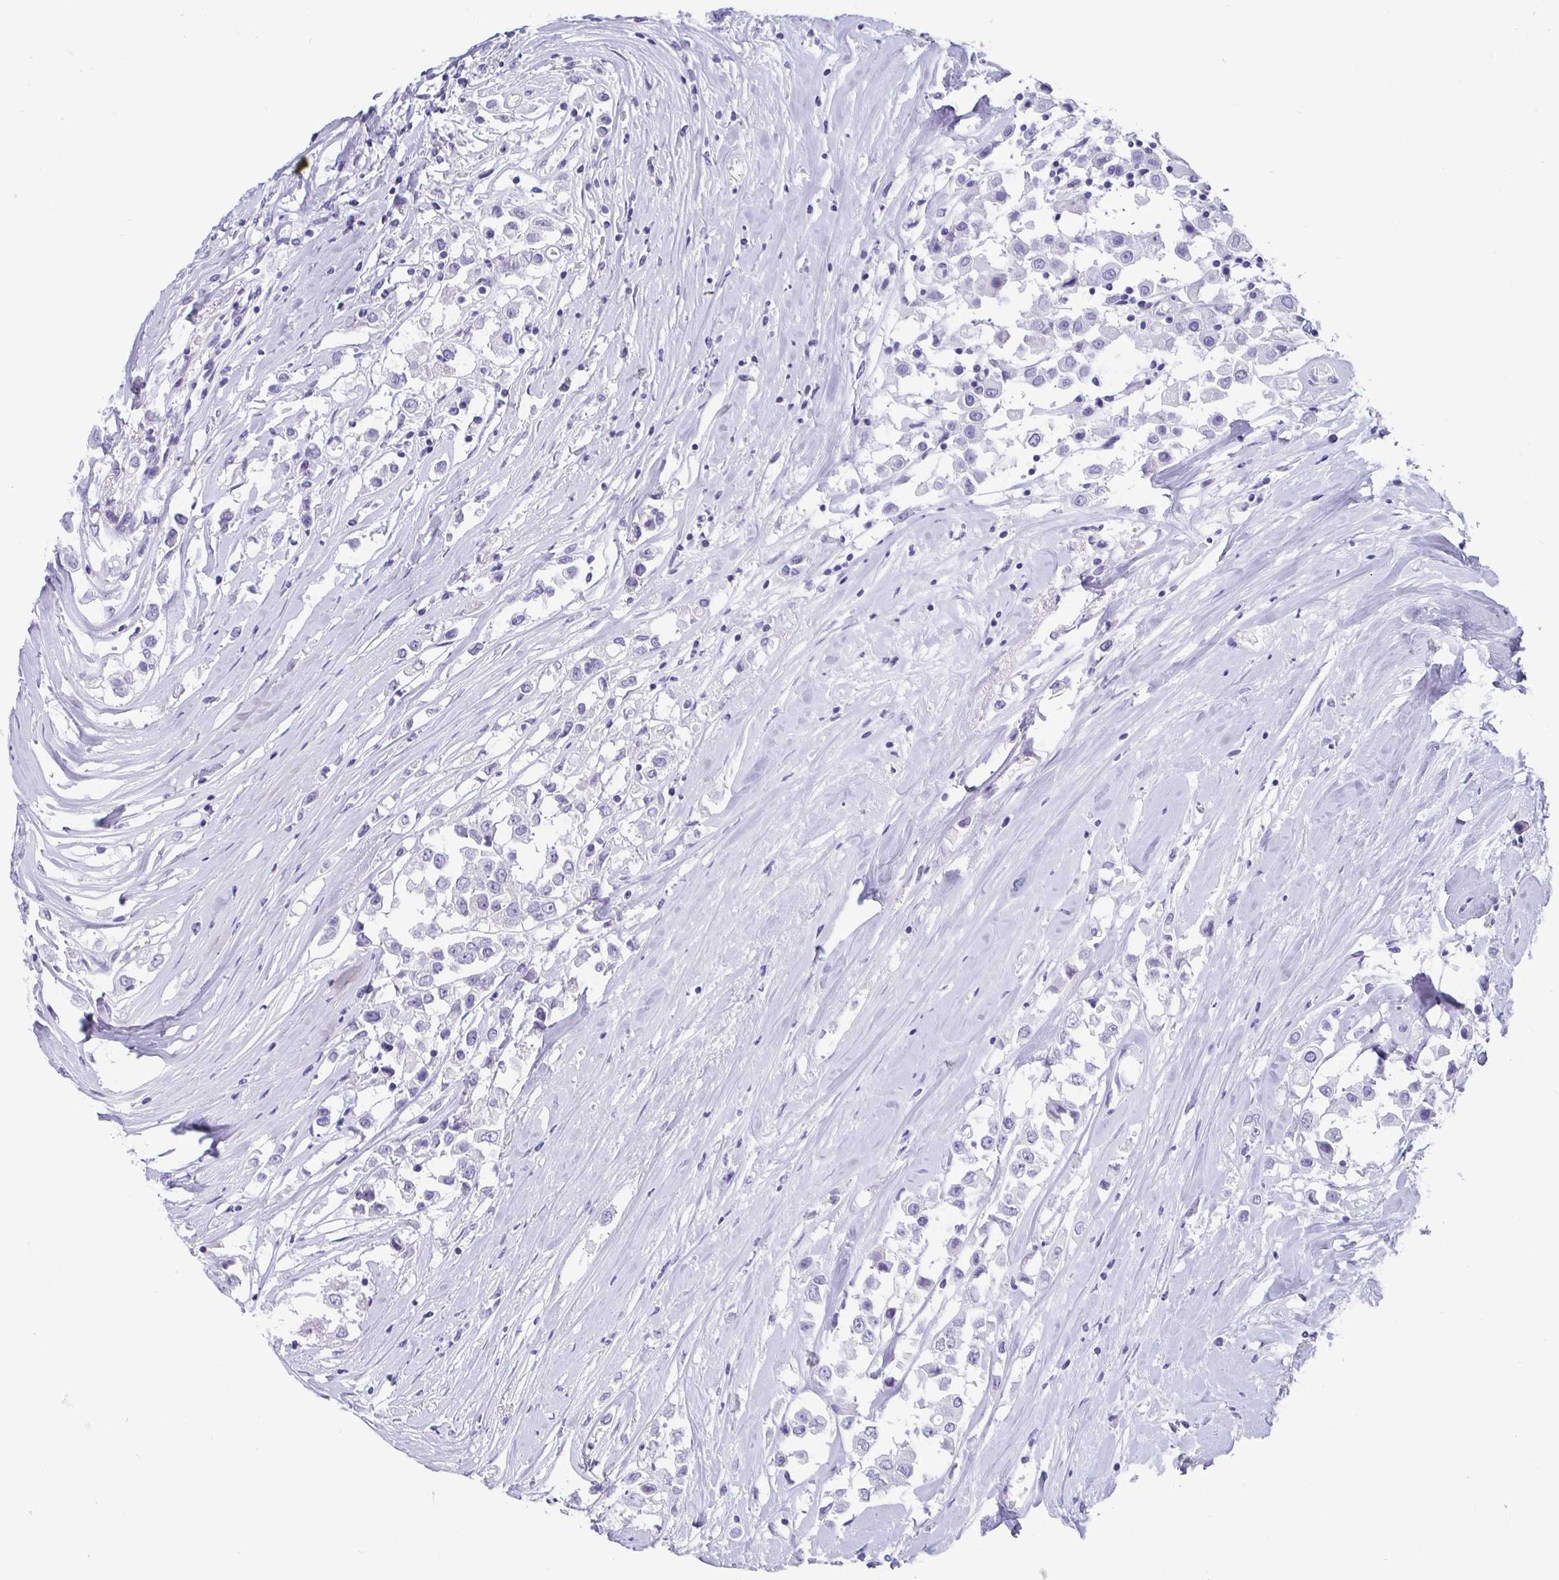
{"staining": {"intensity": "negative", "quantity": "none", "location": "none"}, "tissue": "breast cancer", "cell_type": "Tumor cells", "image_type": "cancer", "snomed": [{"axis": "morphology", "description": "Duct carcinoma"}, {"axis": "topography", "description": "Breast"}], "caption": "A histopathology image of human breast cancer (intraductal carcinoma) is negative for staining in tumor cells. (DAB IHC, high magnification).", "gene": "SCGN", "patient": {"sex": "female", "age": 61}}